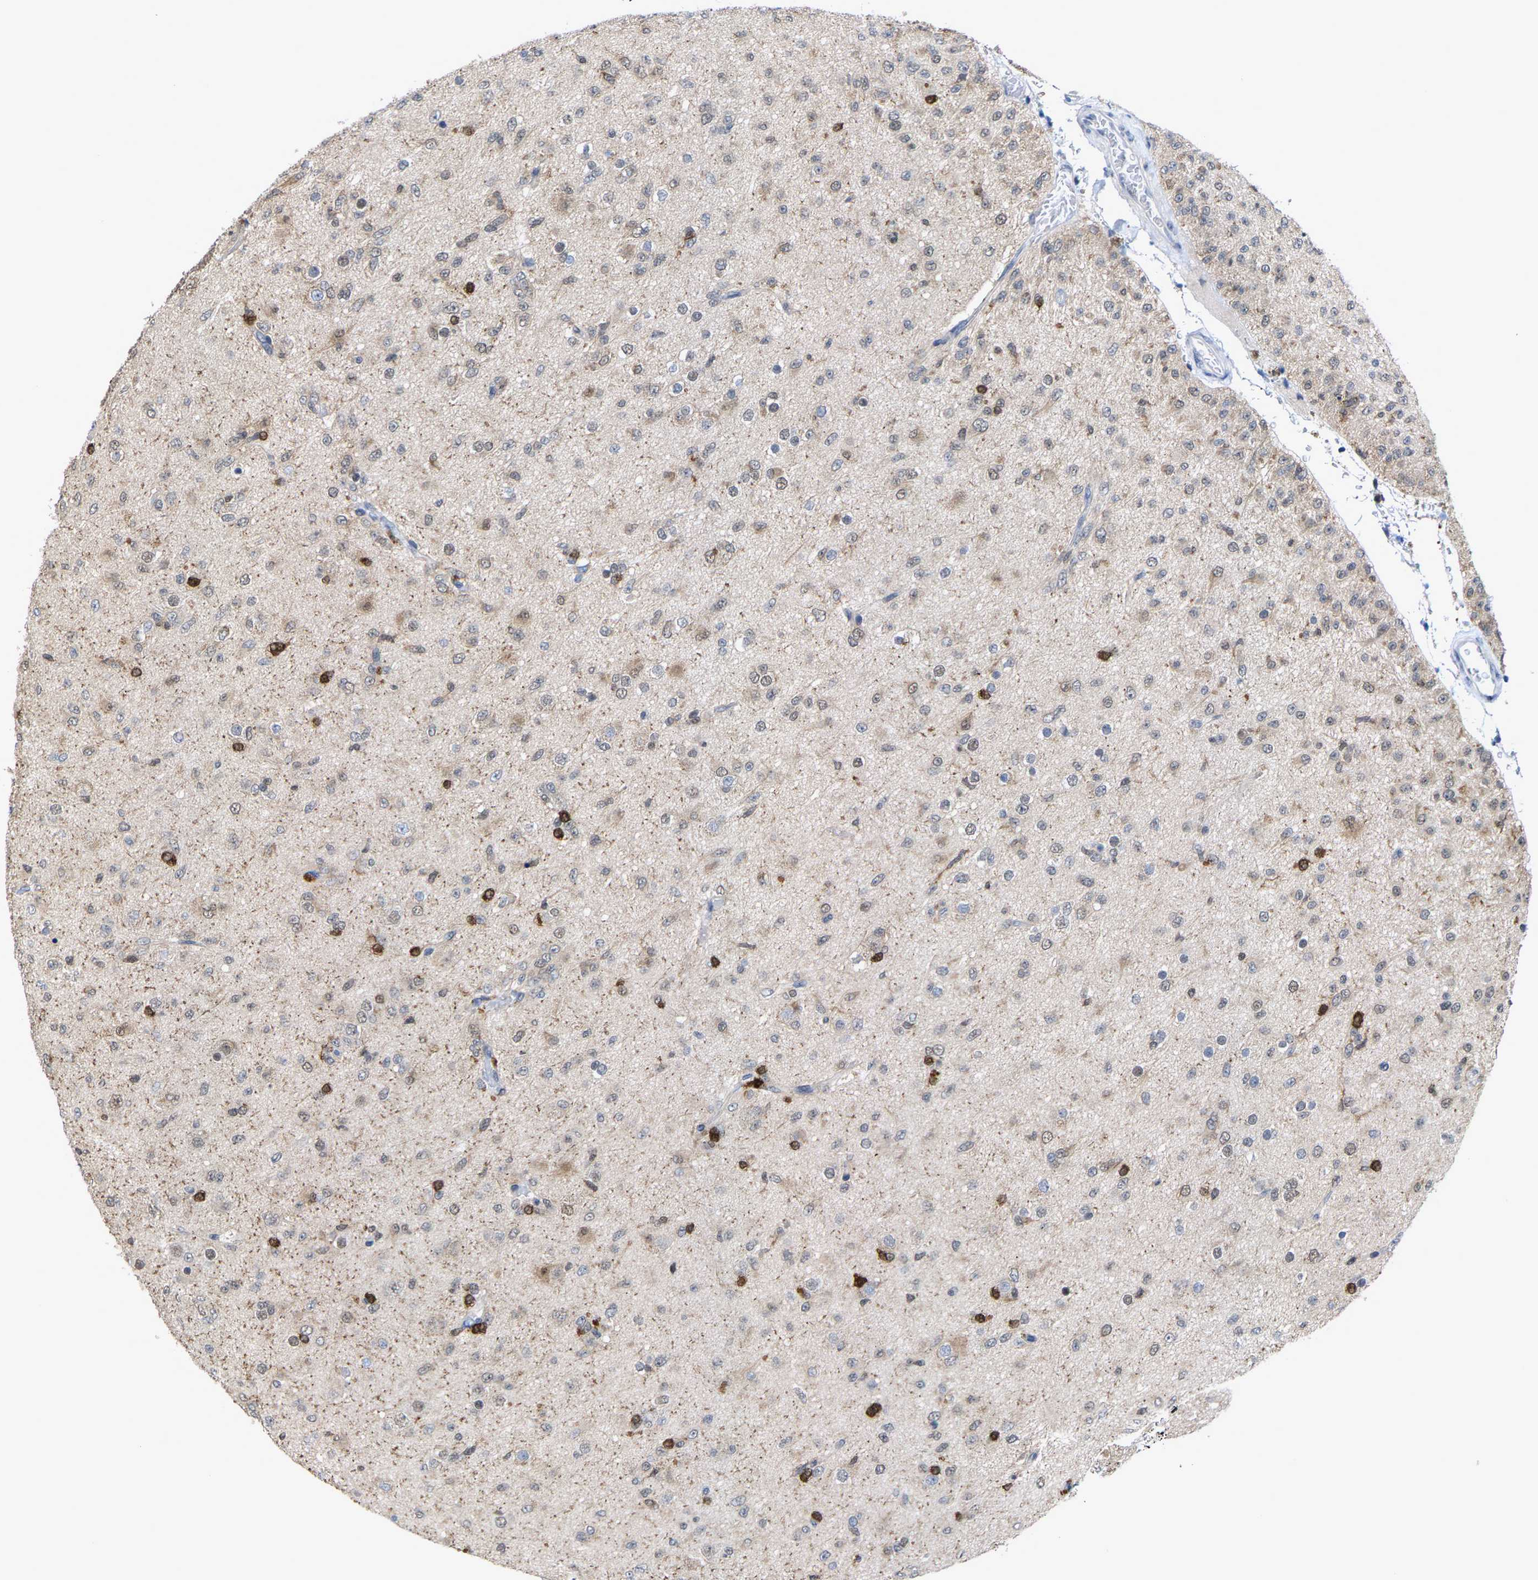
{"staining": {"intensity": "strong", "quantity": "<25%", "location": "cytoplasmic/membranous,nuclear"}, "tissue": "glioma", "cell_type": "Tumor cells", "image_type": "cancer", "snomed": [{"axis": "morphology", "description": "Glioma, malignant, Low grade"}, {"axis": "topography", "description": "Brain"}], "caption": "Protein staining reveals strong cytoplasmic/membranous and nuclear expression in about <25% of tumor cells in malignant glioma (low-grade).", "gene": "FGD3", "patient": {"sex": "male", "age": 65}}